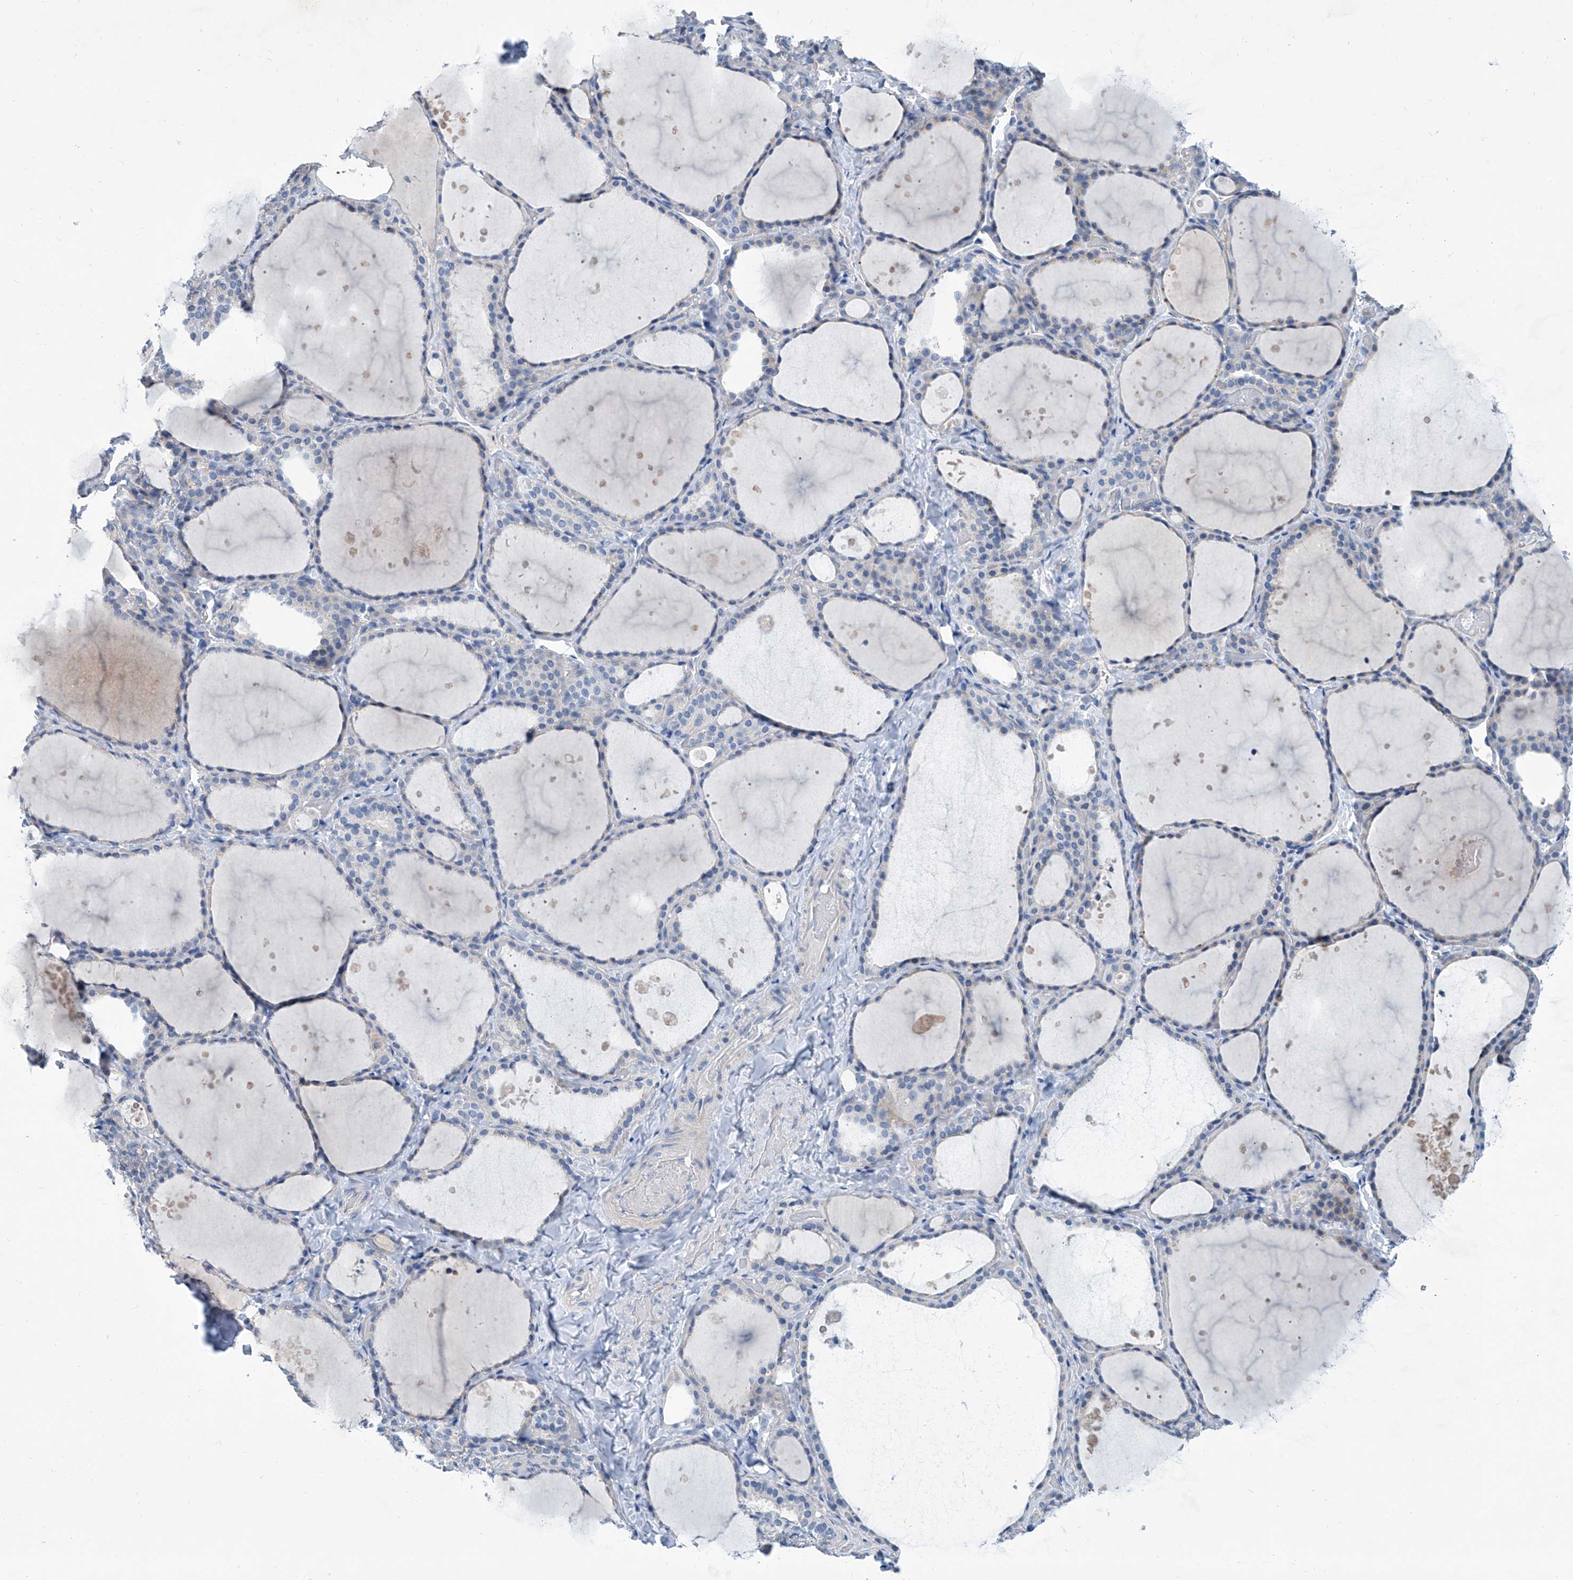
{"staining": {"intensity": "negative", "quantity": "none", "location": "none"}, "tissue": "thyroid gland", "cell_type": "Glandular cells", "image_type": "normal", "snomed": [{"axis": "morphology", "description": "Normal tissue, NOS"}, {"axis": "topography", "description": "Thyroid gland"}], "caption": "The image reveals no staining of glandular cells in unremarkable thyroid gland.", "gene": "ZNF519", "patient": {"sex": "female", "age": 44}}